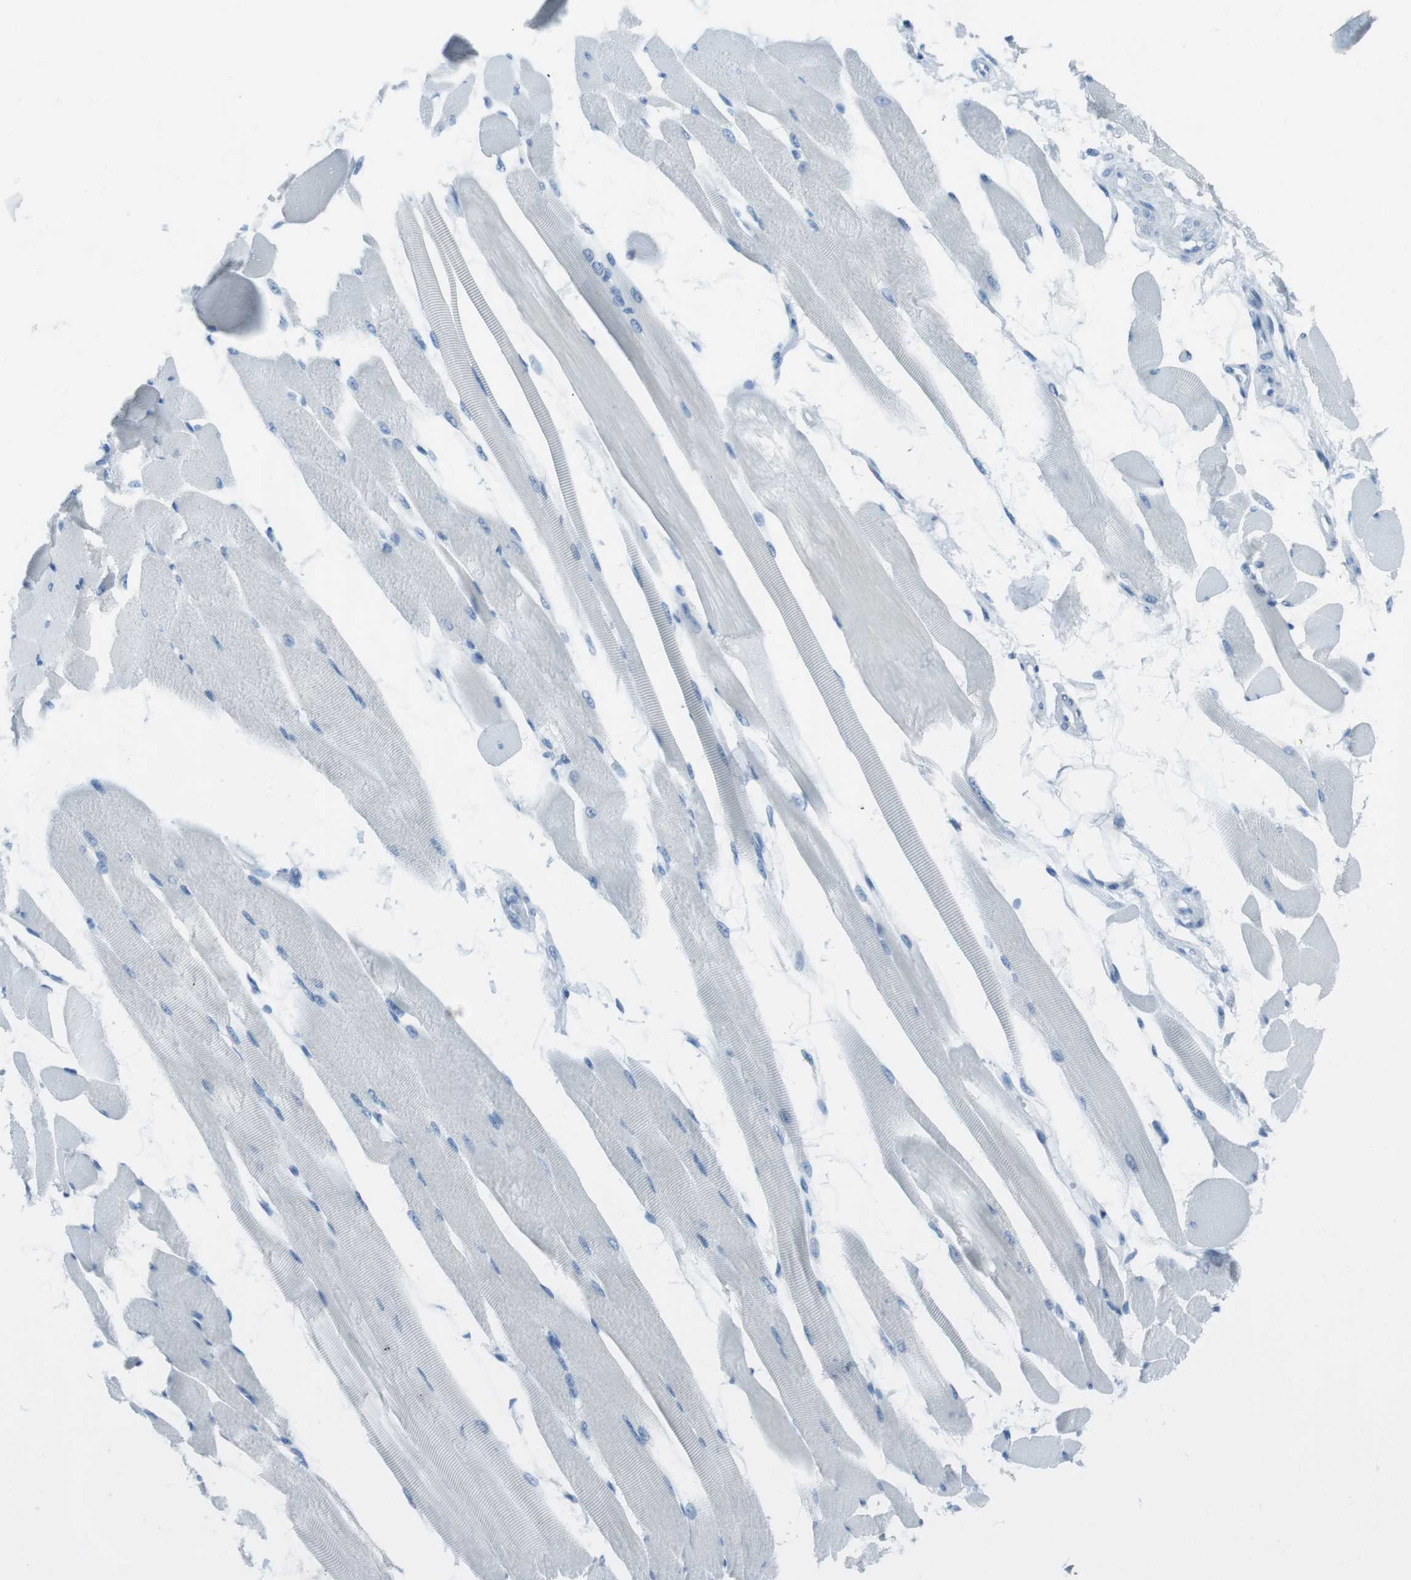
{"staining": {"intensity": "negative", "quantity": "none", "location": "none"}, "tissue": "skeletal muscle", "cell_type": "Myocytes", "image_type": "normal", "snomed": [{"axis": "morphology", "description": "Normal tissue, NOS"}, {"axis": "topography", "description": "Skeletal muscle"}, {"axis": "topography", "description": "Peripheral nerve tissue"}], "caption": "The micrograph shows no staining of myocytes in benign skeletal muscle. Nuclei are stained in blue.", "gene": "TMEM207", "patient": {"sex": "female", "age": 84}}